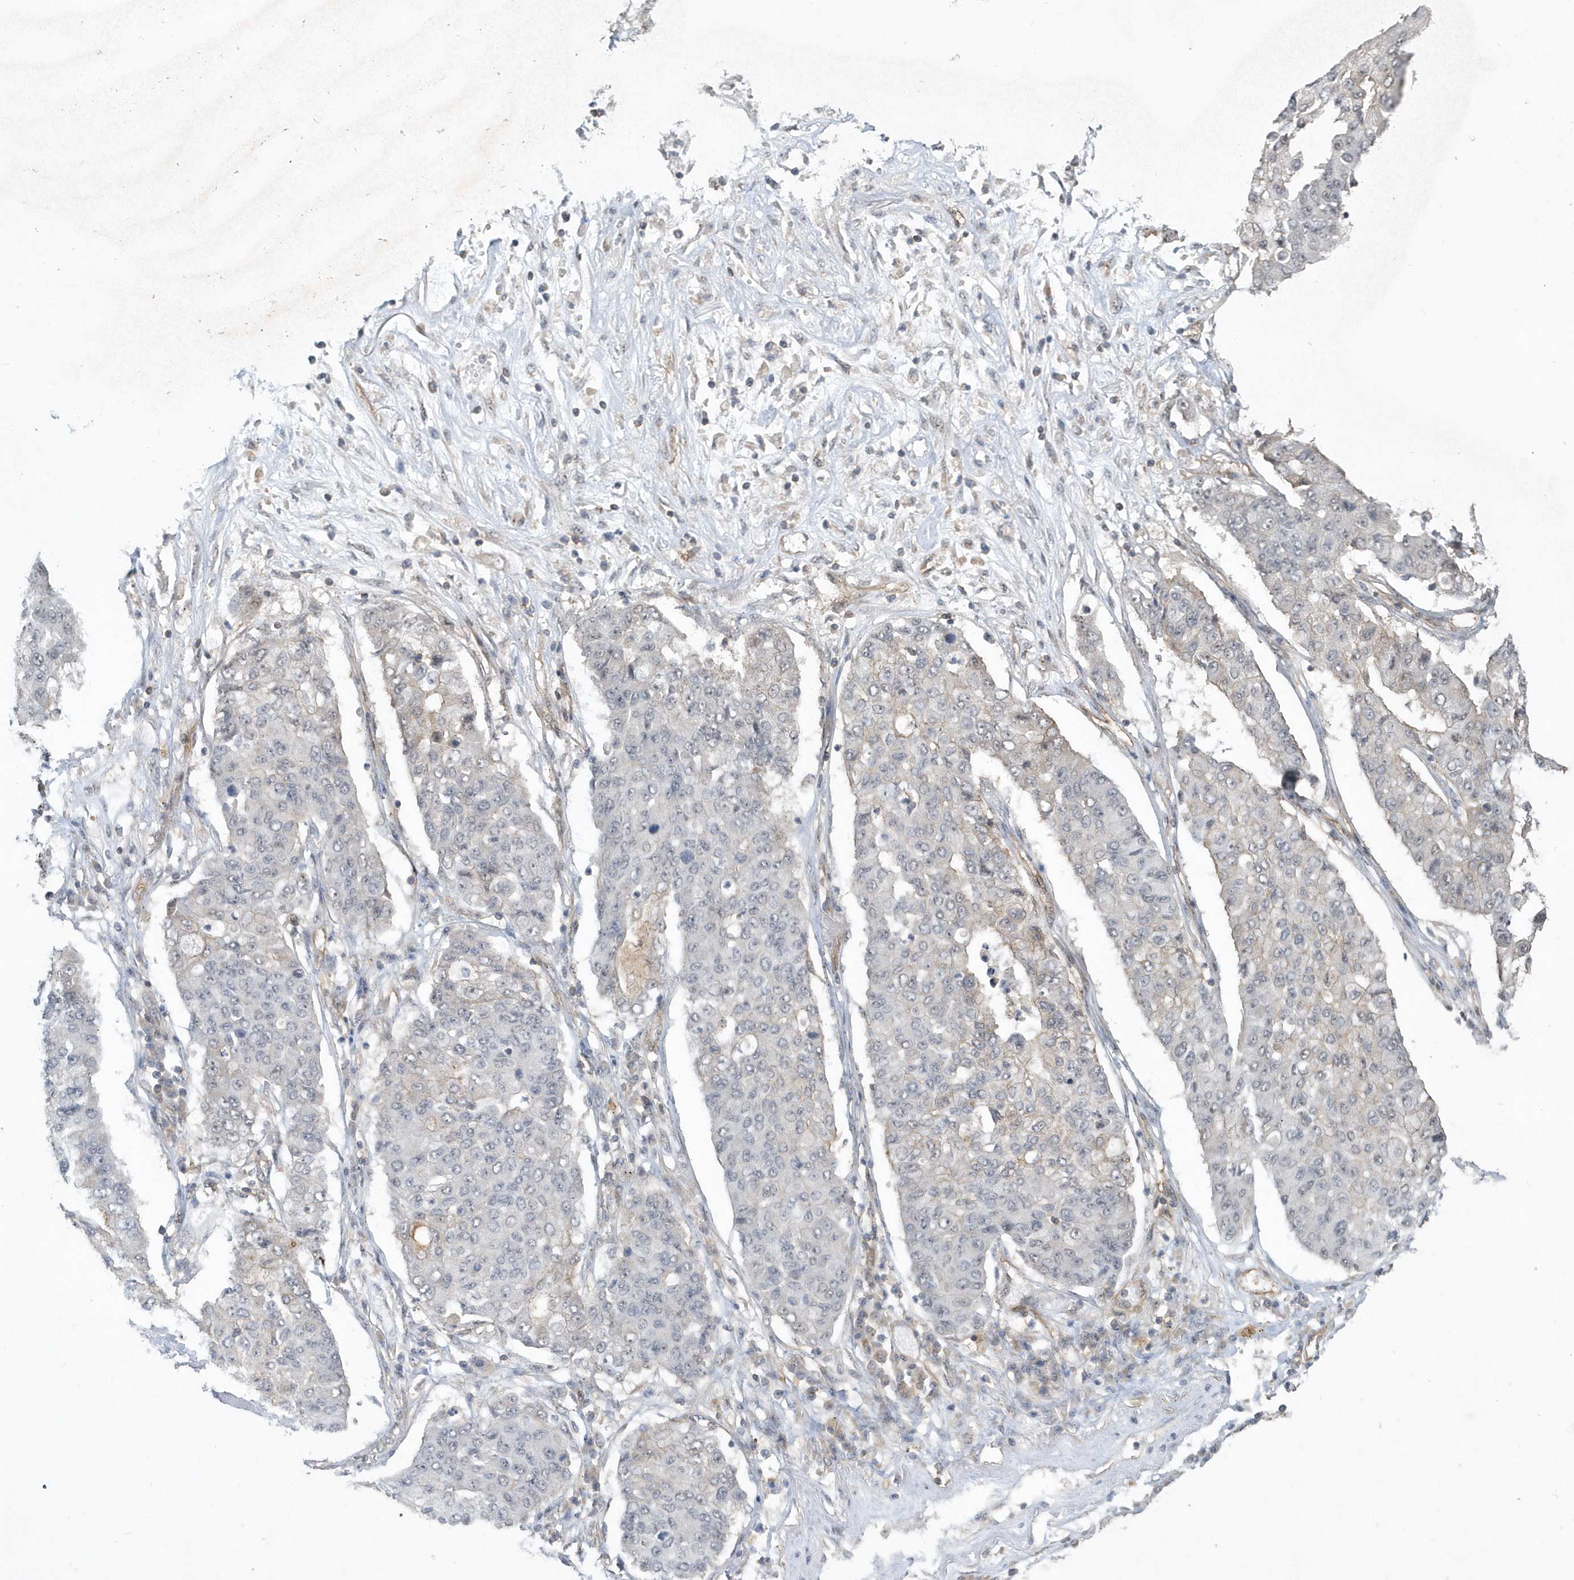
{"staining": {"intensity": "negative", "quantity": "none", "location": "none"}, "tissue": "lung cancer", "cell_type": "Tumor cells", "image_type": "cancer", "snomed": [{"axis": "morphology", "description": "Squamous cell carcinoma, NOS"}, {"axis": "topography", "description": "Lung"}], "caption": "An image of lung cancer stained for a protein displays no brown staining in tumor cells. The staining is performed using DAB brown chromogen with nuclei counter-stained in using hematoxylin.", "gene": "CRIP3", "patient": {"sex": "male", "age": 74}}